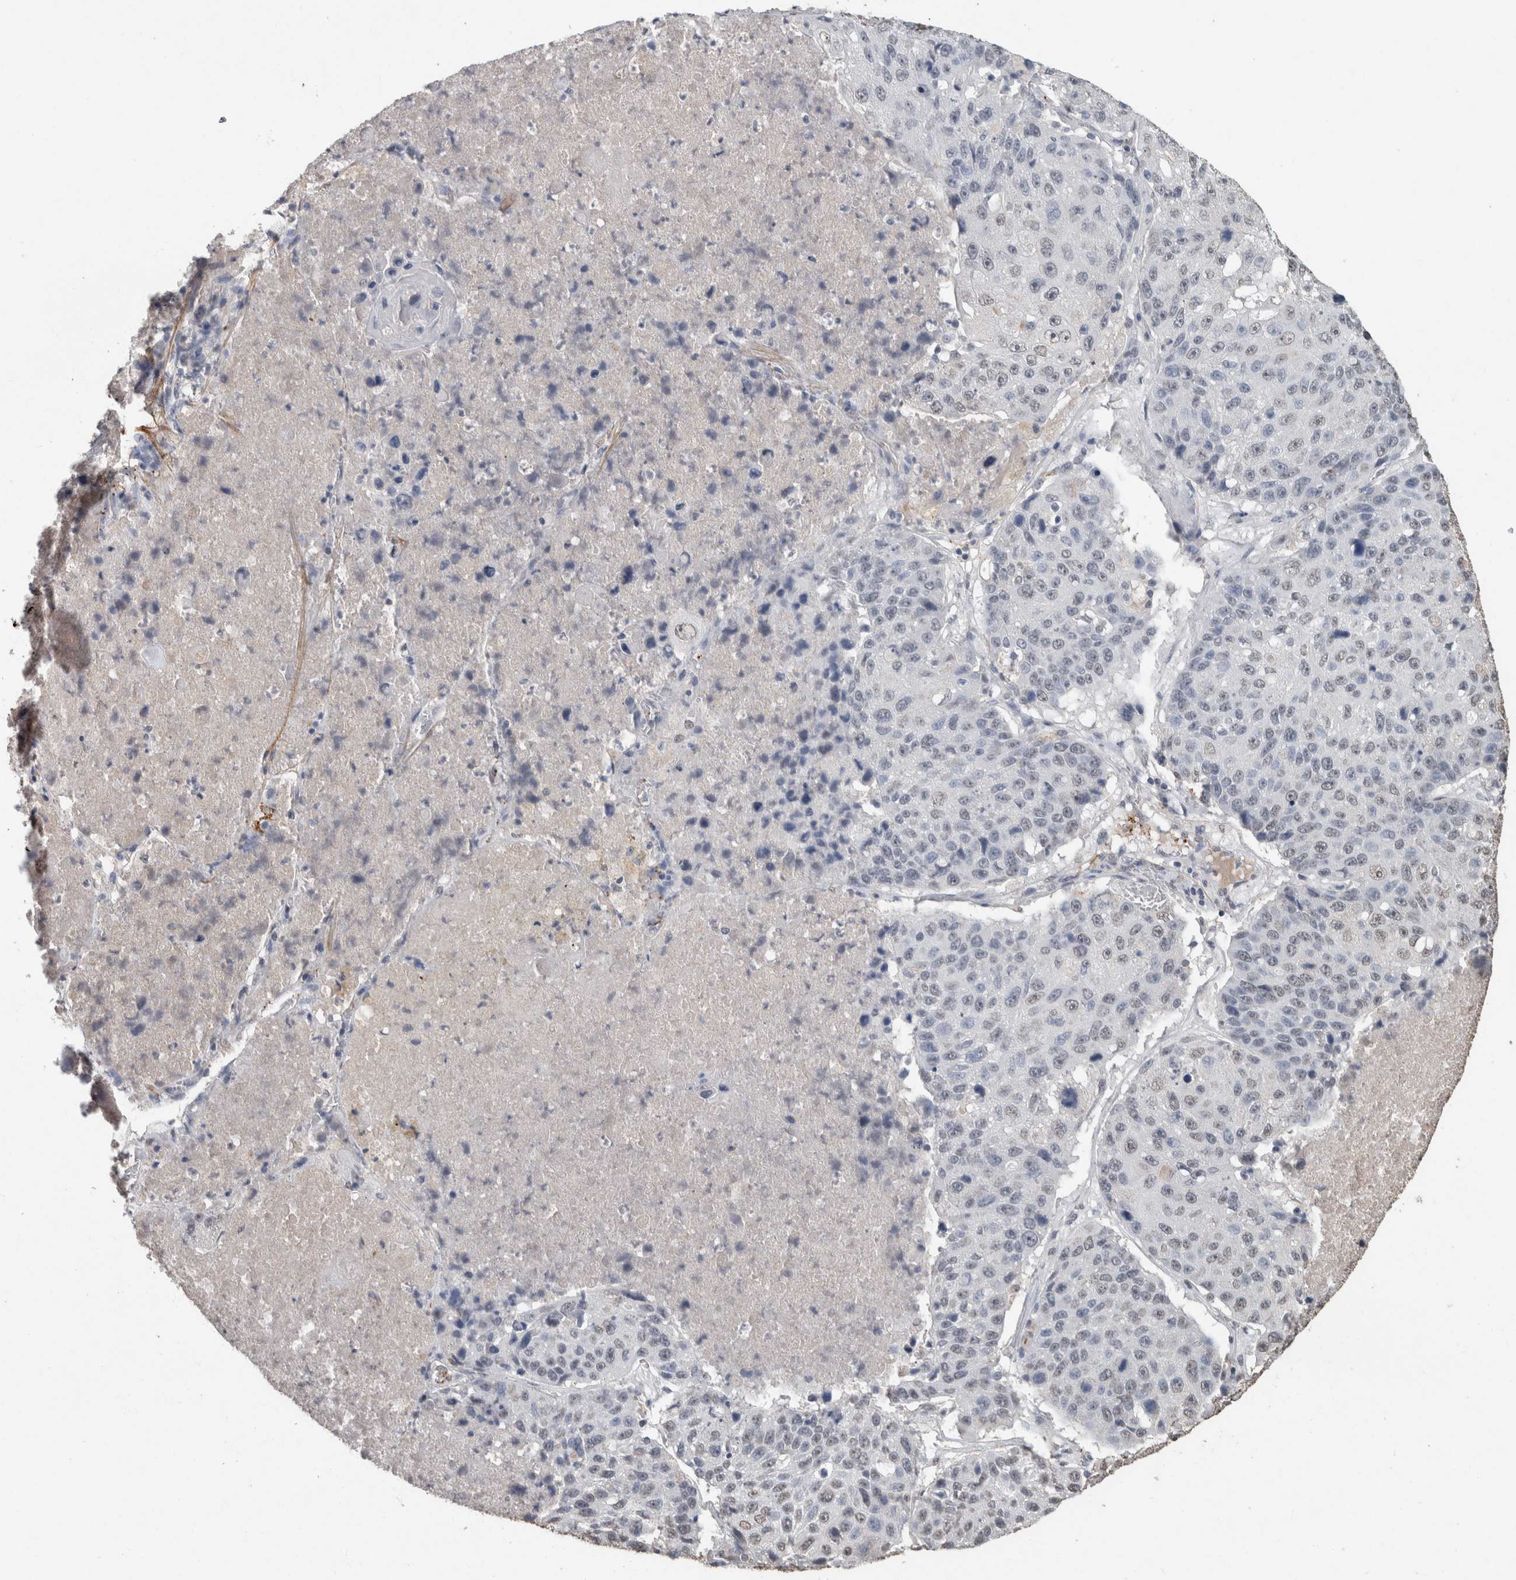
{"staining": {"intensity": "negative", "quantity": "none", "location": "none"}, "tissue": "lung cancer", "cell_type": "Tumor cells", "image_type": "cancer", "snomed": [{"axis": "morphology", "description": "Squamous cell carcinoma, NOS"}, {"axis": "topography", "description": "Lung"}], "caption": "Photomicrograph shows no significant protein expression in tumor cells of lung squamous cell carcinoma.", "gene": "LTBP1", "patient": {"sex": "male", "age": 61}}